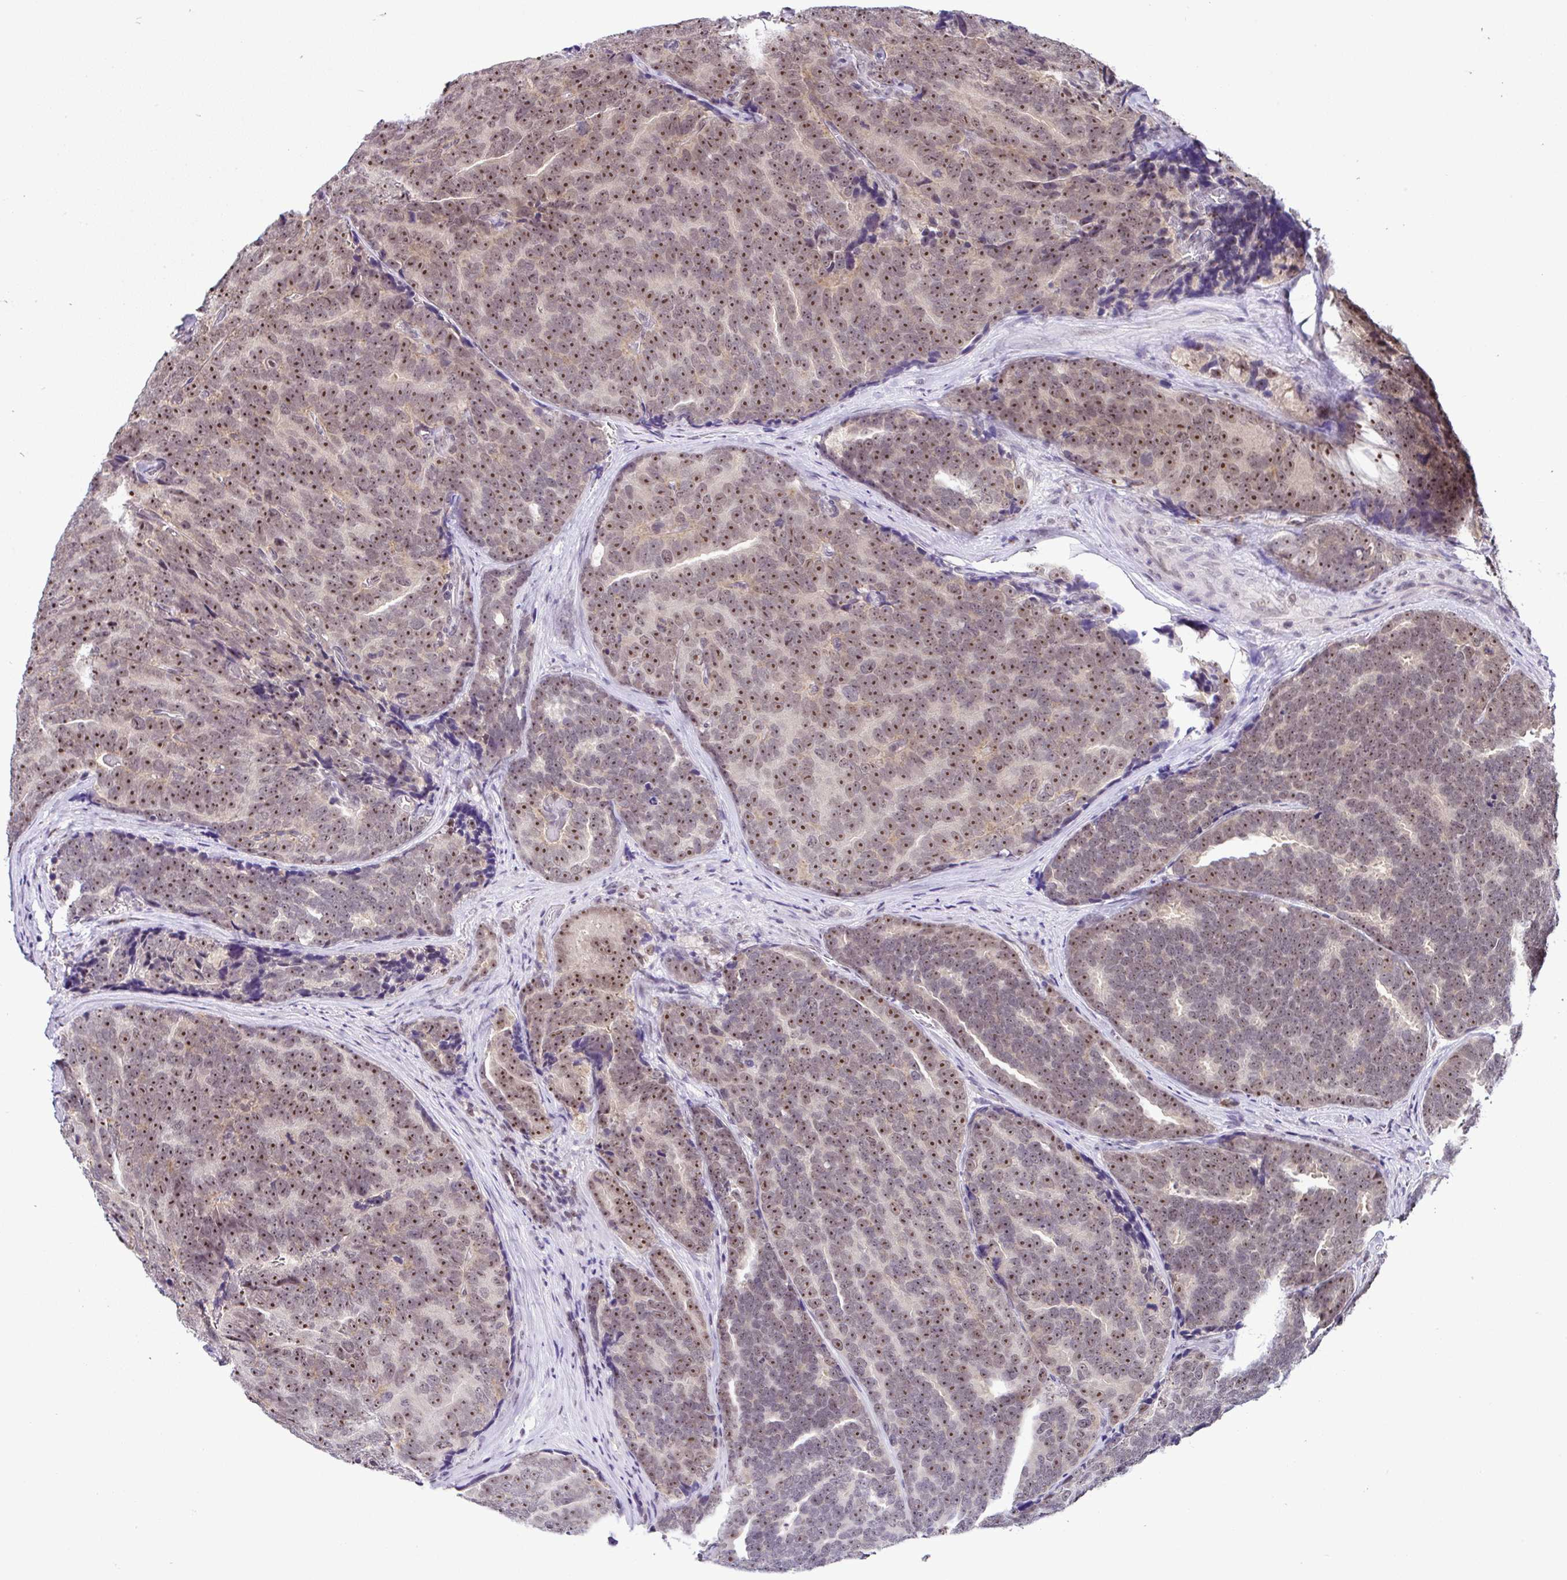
{"staining": {"intensity": "strong", "quantity": ">75%", "location": "nuclear"}, "tissue": "prostate cancer", "cell_type": "Tumor cells", "image_type": "cancer", "snomed": [{"axis": "morphology", "description": "Adenocarcinoma, Low grade"}, {"axis": "topography", "description": "Prostate"}], "caption": "Strong nuclear expression for a protein is appreciated in approximately >75% of tumor cells of prostate cancer using immunohistochemistry.", "gene": "PTPN2", "patient": {"sex": "male", "age": 62}}